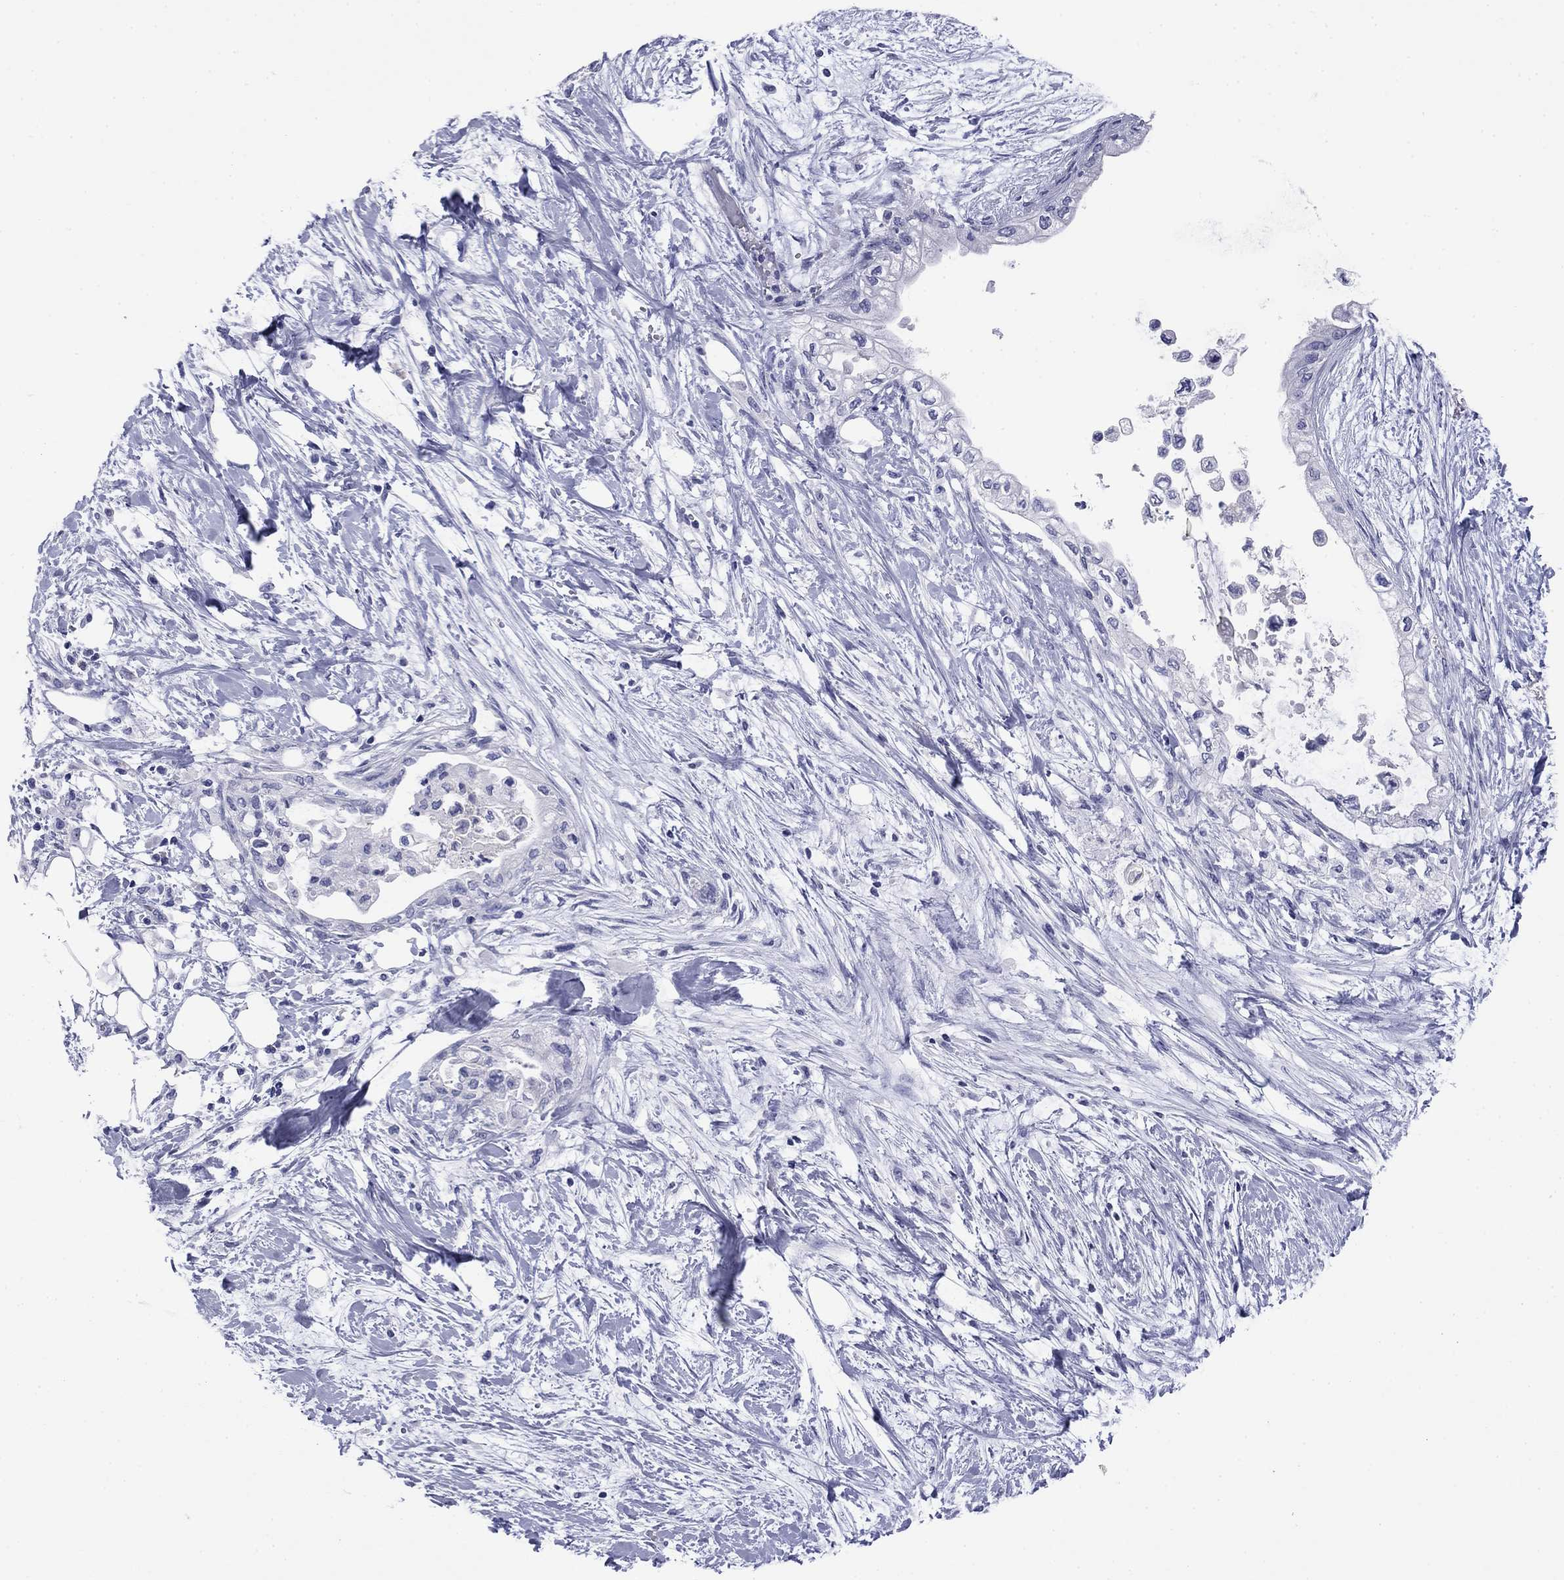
{"staining": {"intensity": "negative", "quantity": "none", "location": "none"}, "tissue": "pancreatic cancer", "cell_type": "Tumor cells", "image_type": "cancer", "snomed": [{"axis": "morphology", "description": "Normal tissue, NOS"}, {"axis": "morphology", "description": "Adenocarcinoma, NOS"}, {"axis": "topography", "description": "Pancreas"}, {"axis": "topography", "description": "Duodenum"}], "caption": "Immunohistochemistry photomicrograph of neoplastic tissue: pancreatic cancer stained with DAB shows no significant protein positivity in tumor cells.", "gene": "ABCC2", "patient": {"sex": "female", "age": 60}}